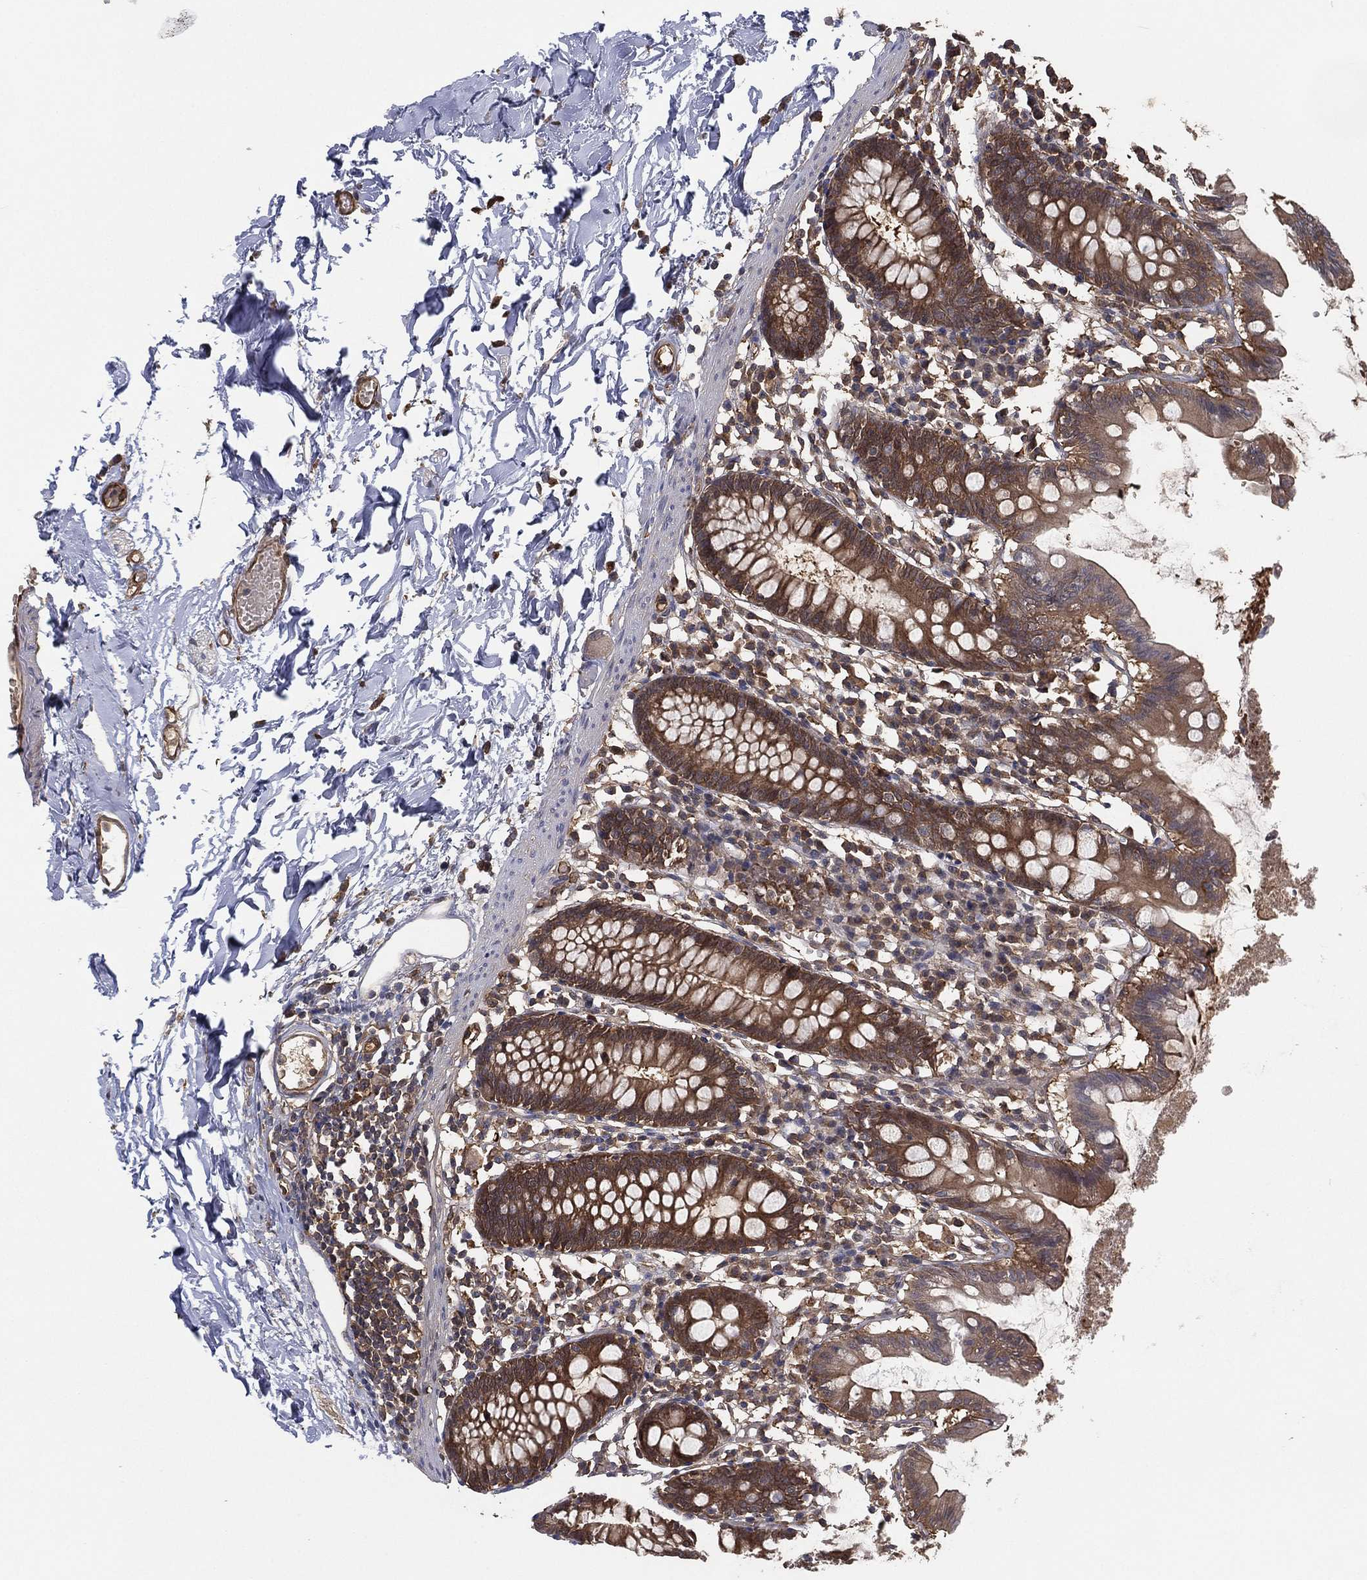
{"staining": {"intensity": "moderate", "quantity": "25%-75%", "location": "cytoplasmic/membranous"}, "tissue": "small intestine", "cell_type": "Glandular cells", "image_type": "normal", "snomed": [{"axis": "morphology", "description": "Normal tissue, NOS"}, {"axis": "topography", "description": "Small intestine"}], "caption": "DAB (3,3'-diaminobenzidine) immunohistochemical staining of benign small intestine shows moderate cytoplasmic/membranous protein staining in approximately 25%-75% of glandular cells.", "gene": "PSMG4", "patient": {"sex": "female", "age": 90}}